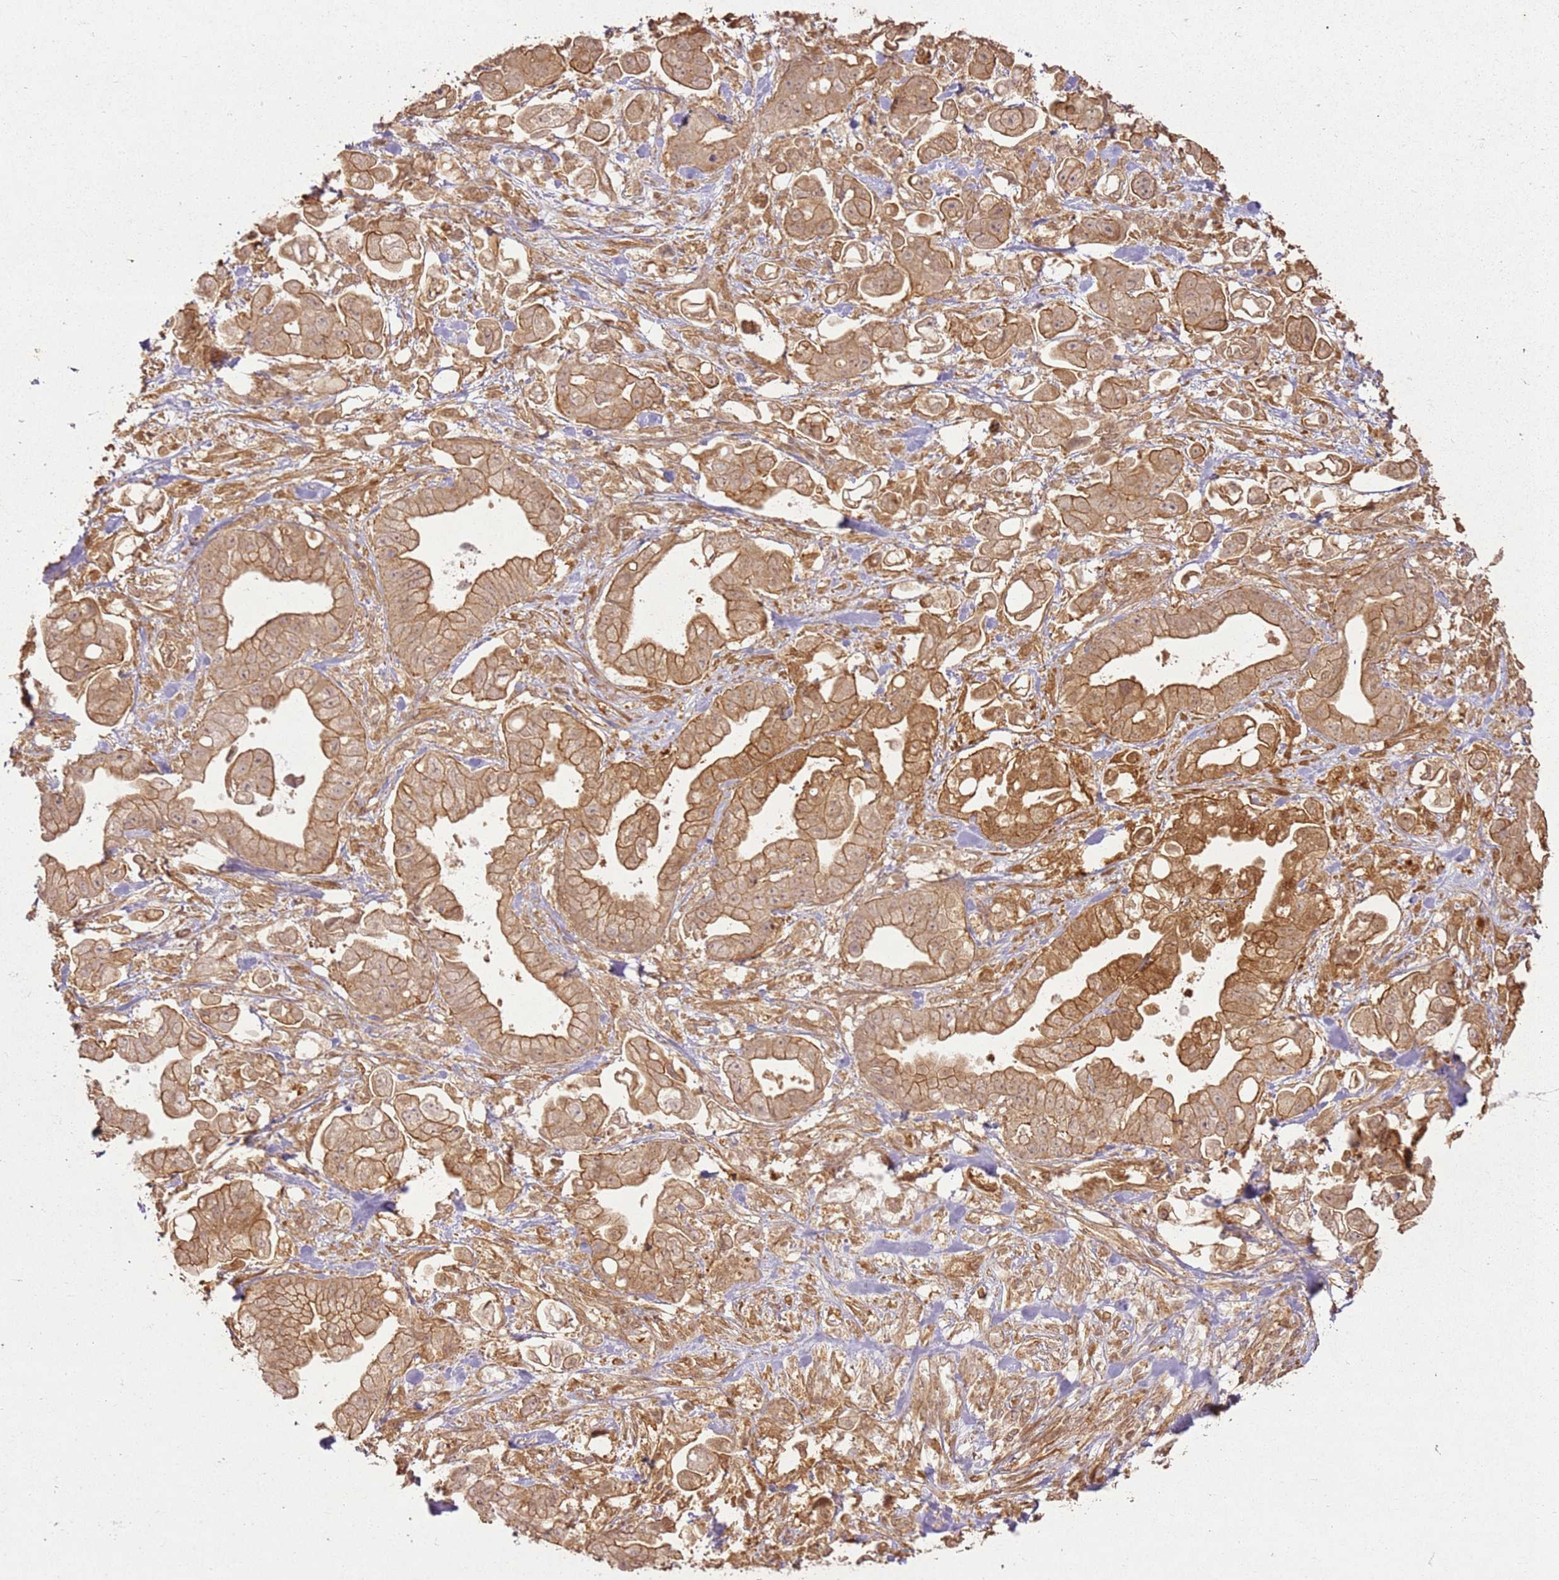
{"staining": {"intensity": "moderate", "quantity": ">75%", "location": "cytoplasmic/membranous"}, "tissue": "stomach cancer", "cell_type": "Tumor cells", "image_type": "cancer", "snomed": [{"axis": "morphology", "description": "Adenocarcinoma, NOS"}, {"axis": "topography", "description": "Stomach"}], "caption": "Tumor cells demonstrate medium levels of moderate cytoplasmic/membranous staining in about >75% of cells in adenocarcinoma (stomach). The protein is stained brown, and the nuclei are stained in blue (DAB (3,3'-diaminobenzidine) IHC with brightfield microscopy, high magnification).", "gene": "ZNF776", "patient": {"sex": "male", "age": 62}}